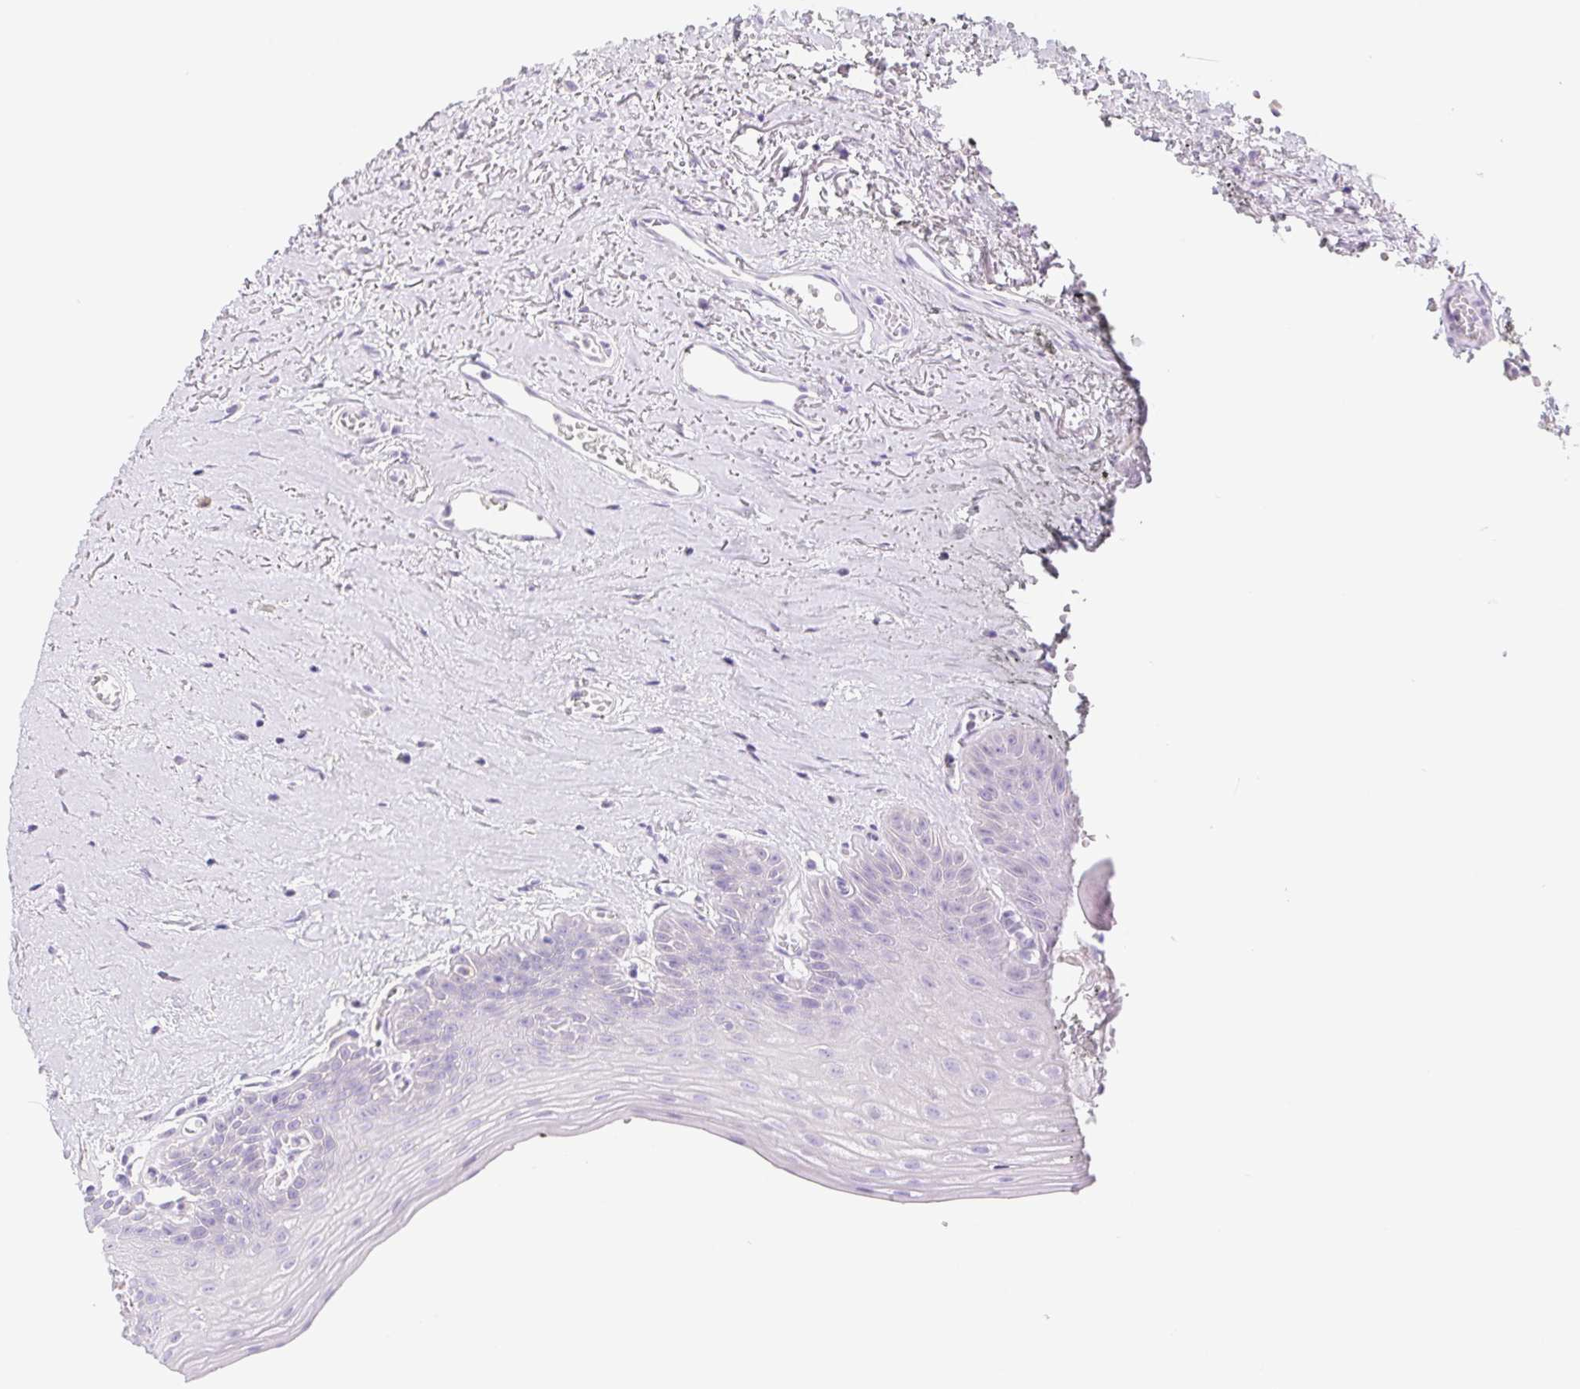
{"staining": {"intensity": "negative", "quantity": "none", "location": "none"}, "tissue": "oral mucosa", "cell_type": "Squamous epithelial cells", "image_type": "normal", "snomed": [{"axis": "morphology", "description": "Normal tissue, NOS"}, {"axis": "morphology", "description": "Squamous cell carcinoma, NOS"}, {"axis": "topography", "description": "Oral tissue"}, {"axis": "topography", "description": "Peripheral nerve tissue"}, {"axis": "topography", "description": "Head-Neck"}], "caption": "An image of oral mucosa stained for a protein demonstrates no brown staining in squamous epithelial cells.", "gene": "DYNC2LI1", "patient": {"sex": "female", "age": 59}}